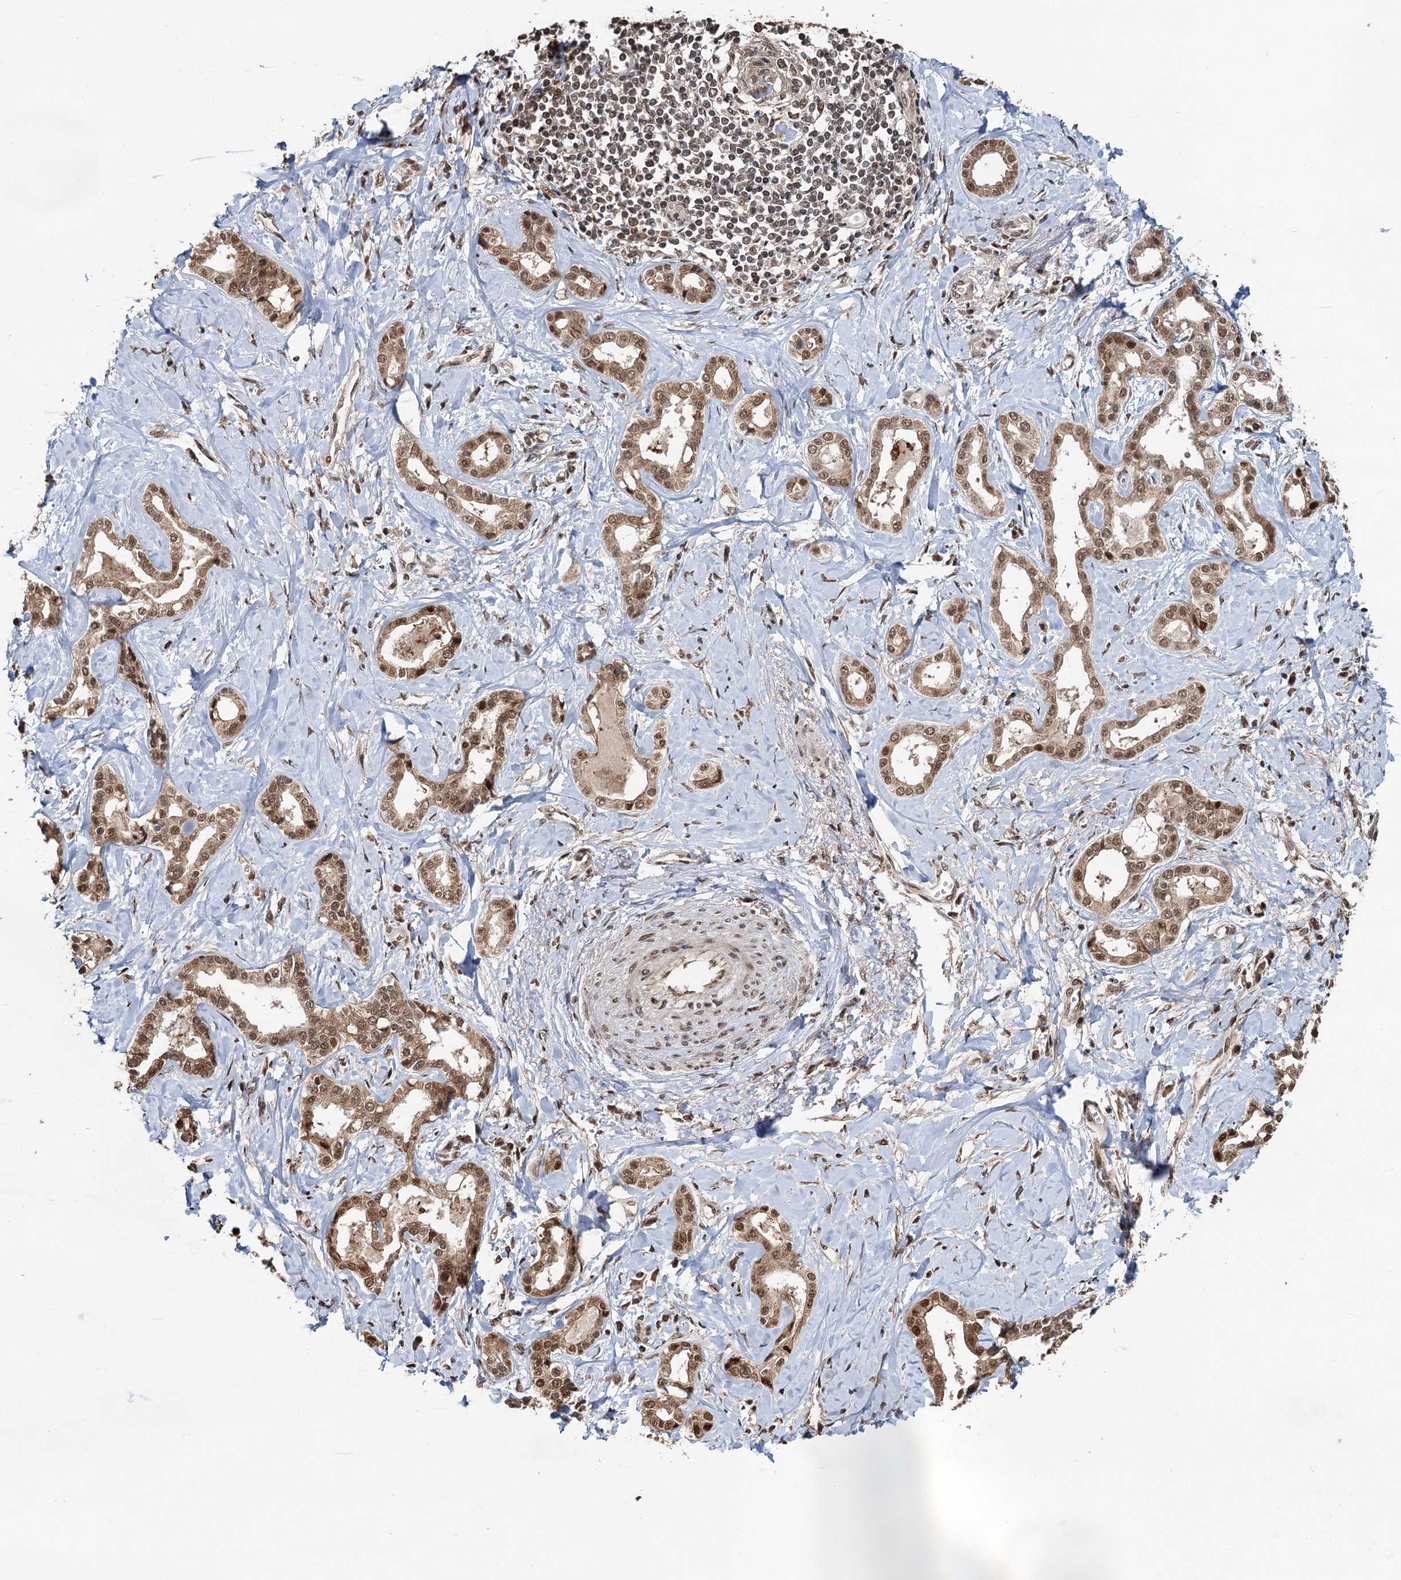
{"staining": {"intensity": "moderate", "quantity": ">75%", "location": "cytoplasmic/membranous,nuclear"}, "tissue": "liver cancer", "cell_type": "Tumor cells", "image_type": "cancer", "snomed": [{"axis": "morphology", "description": "Cholangiocarcinoma"}, {"axis": "topography", "description": "Liver"}], "caption": "Protein expression by IHC reveals moderate cytoplasmic/membranous and nuclear positivity in approximately >75% of tumor cells in liver cholangiocarcinoma.", "gene": "REP15", "patient": {"sex": "female", "age": 77}}